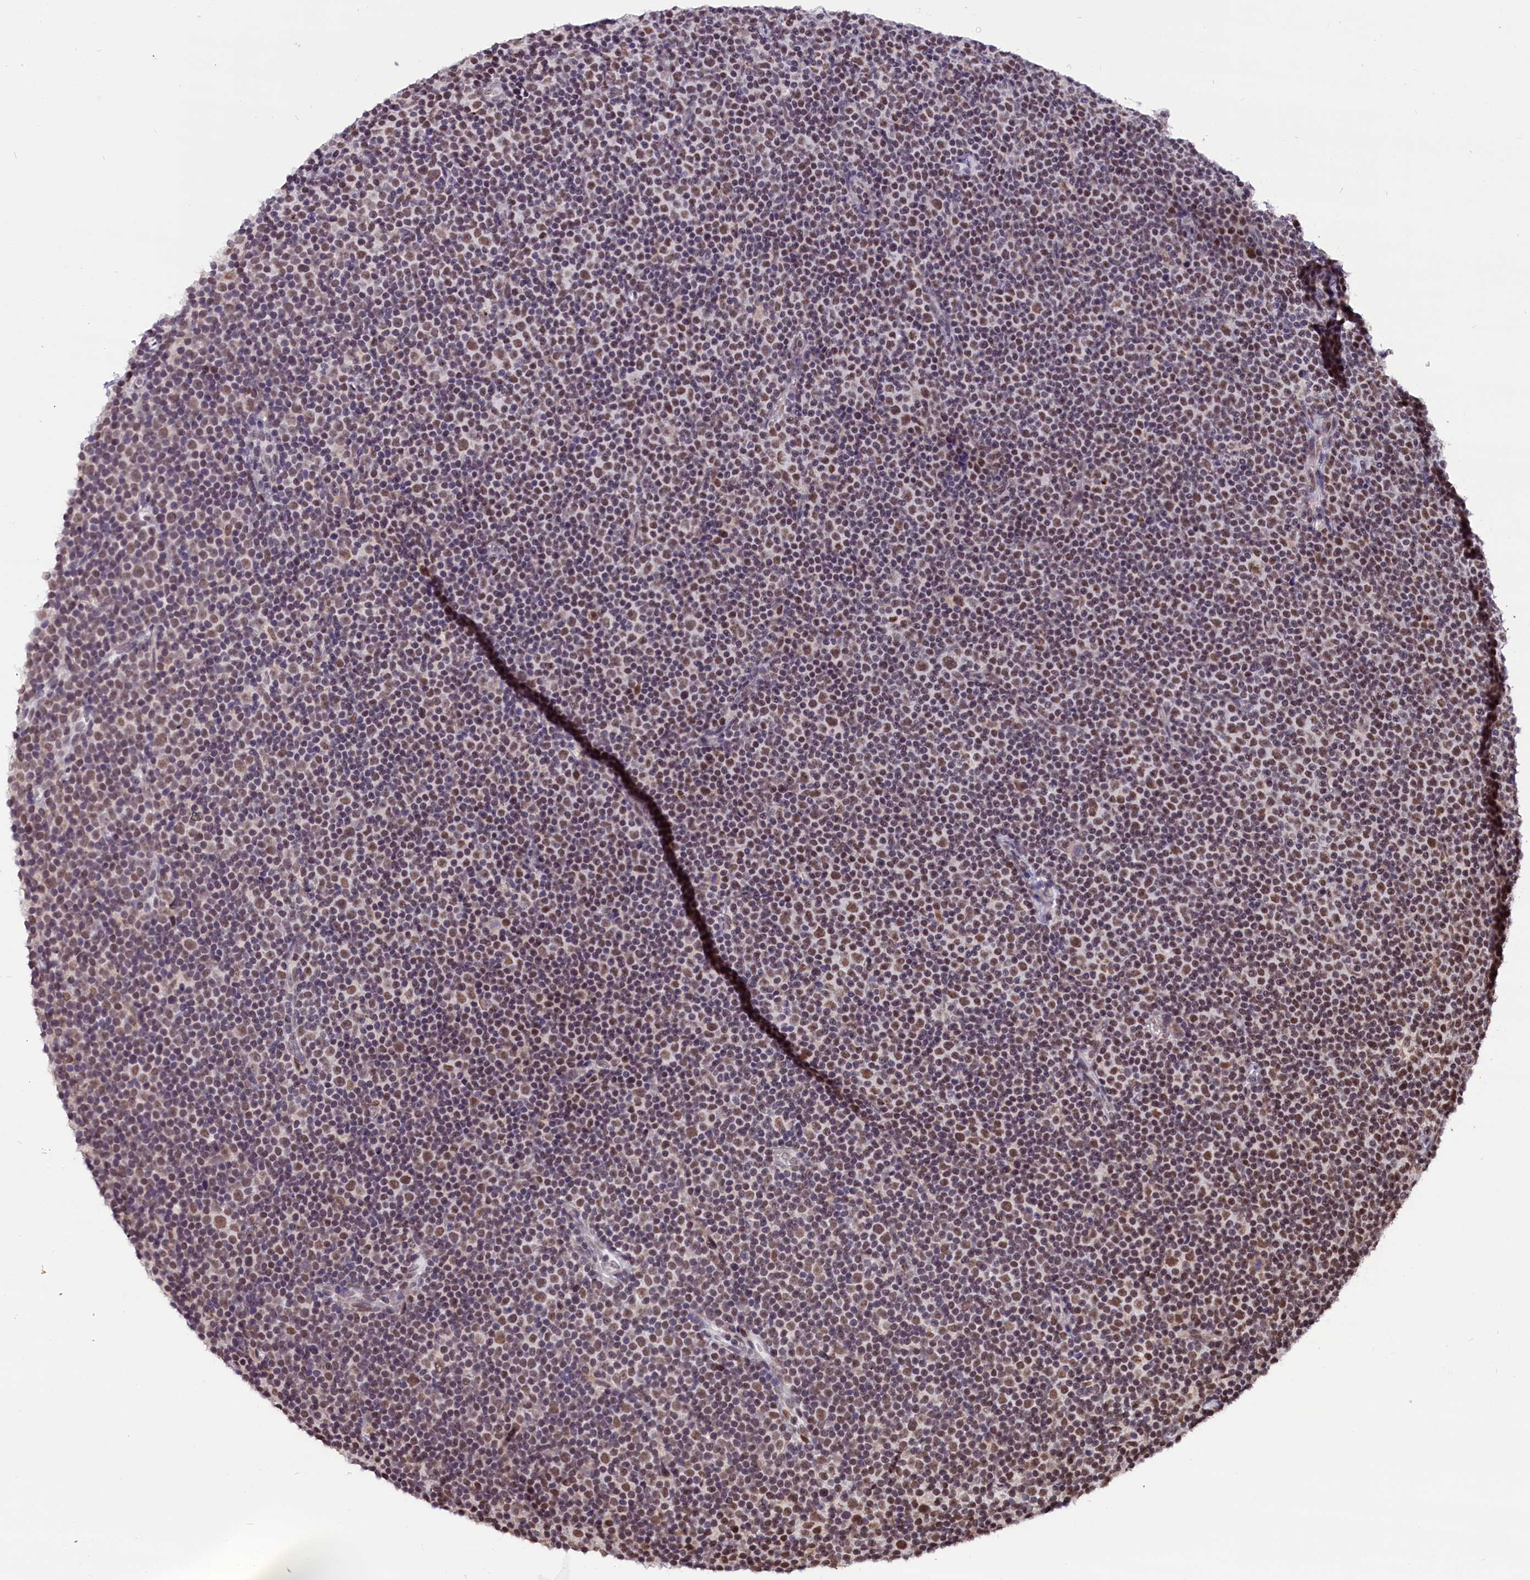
{"staining": {"intensity": "moderate", "quantity": ">75%", "location": "nuclear"}, "tissue": "lymphoma", "cell_type": "Tumor cells", "image_type": "cancer", "snomed": [{"axis": "morphology", "description": "Malignant lymphoma, non-Hodgkin's type, Low grade"}, {"axis": "topography", "description": "Lymph node"}], "caption": "Moderate nuclear positivity for a protein is identified in approximately >75% of tumor cells of lymphoma using immunohistochemistry.", "gene": "CDYL2", "patient": {"sex": "female", "age": 67}}